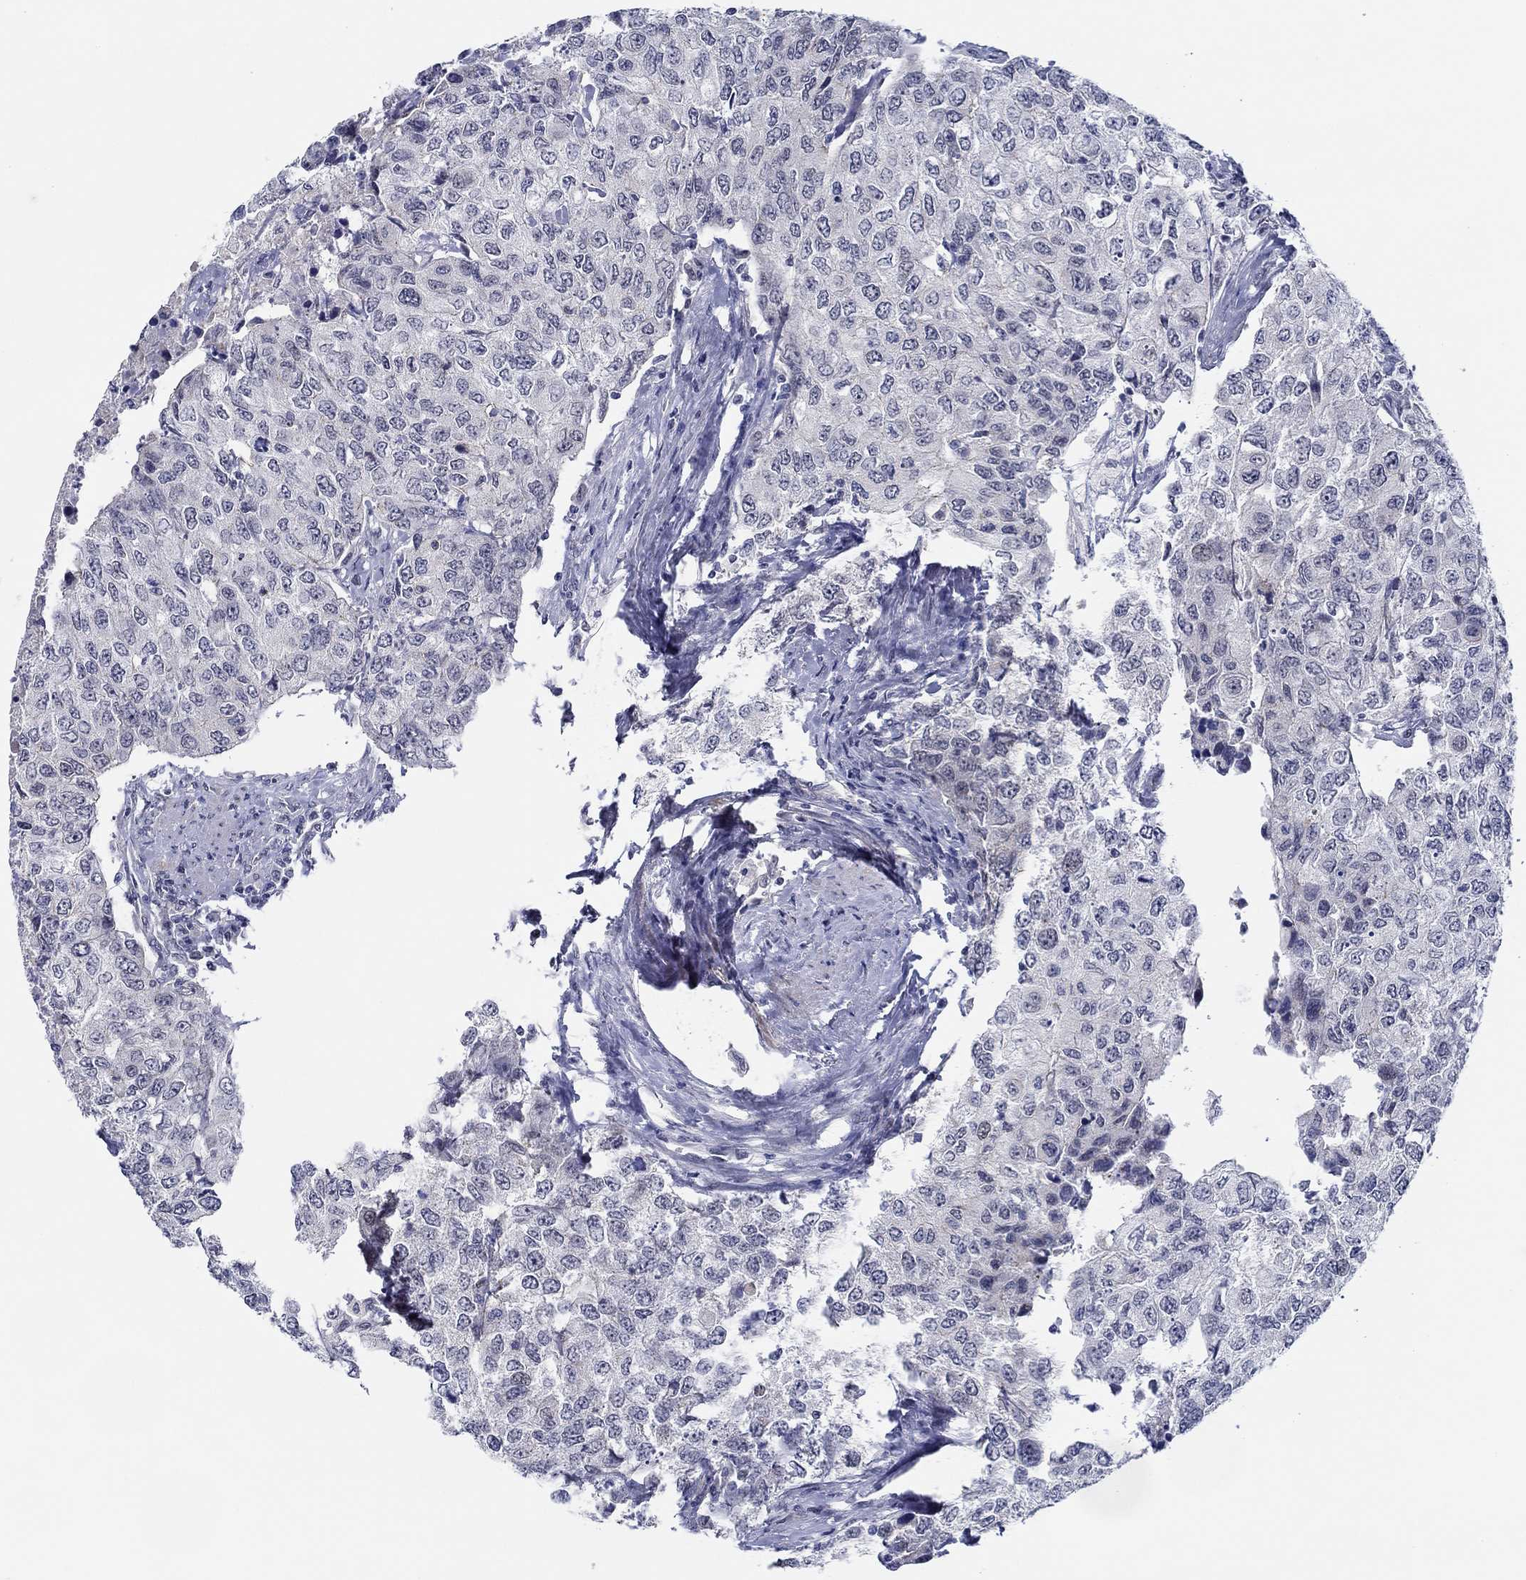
{"staining": {"intensity": "negative", "quantity": "none", "location": "none"}, "tissue": "urothelial cancer", "cell_type": "Tumor cells", "image_type": "cancer", "snomed": [{"axis": "morphology", "description": "Urothelial carcinoma, High grade"}, {"axis": "topography", "description": "Urinary bladder"}], "caption": "There is no significant positivity in tumor cells of urothelial carcinoma (high-grade).", "gene": "SLC34A1", "patient": {"sex": "female", "age": 78}}